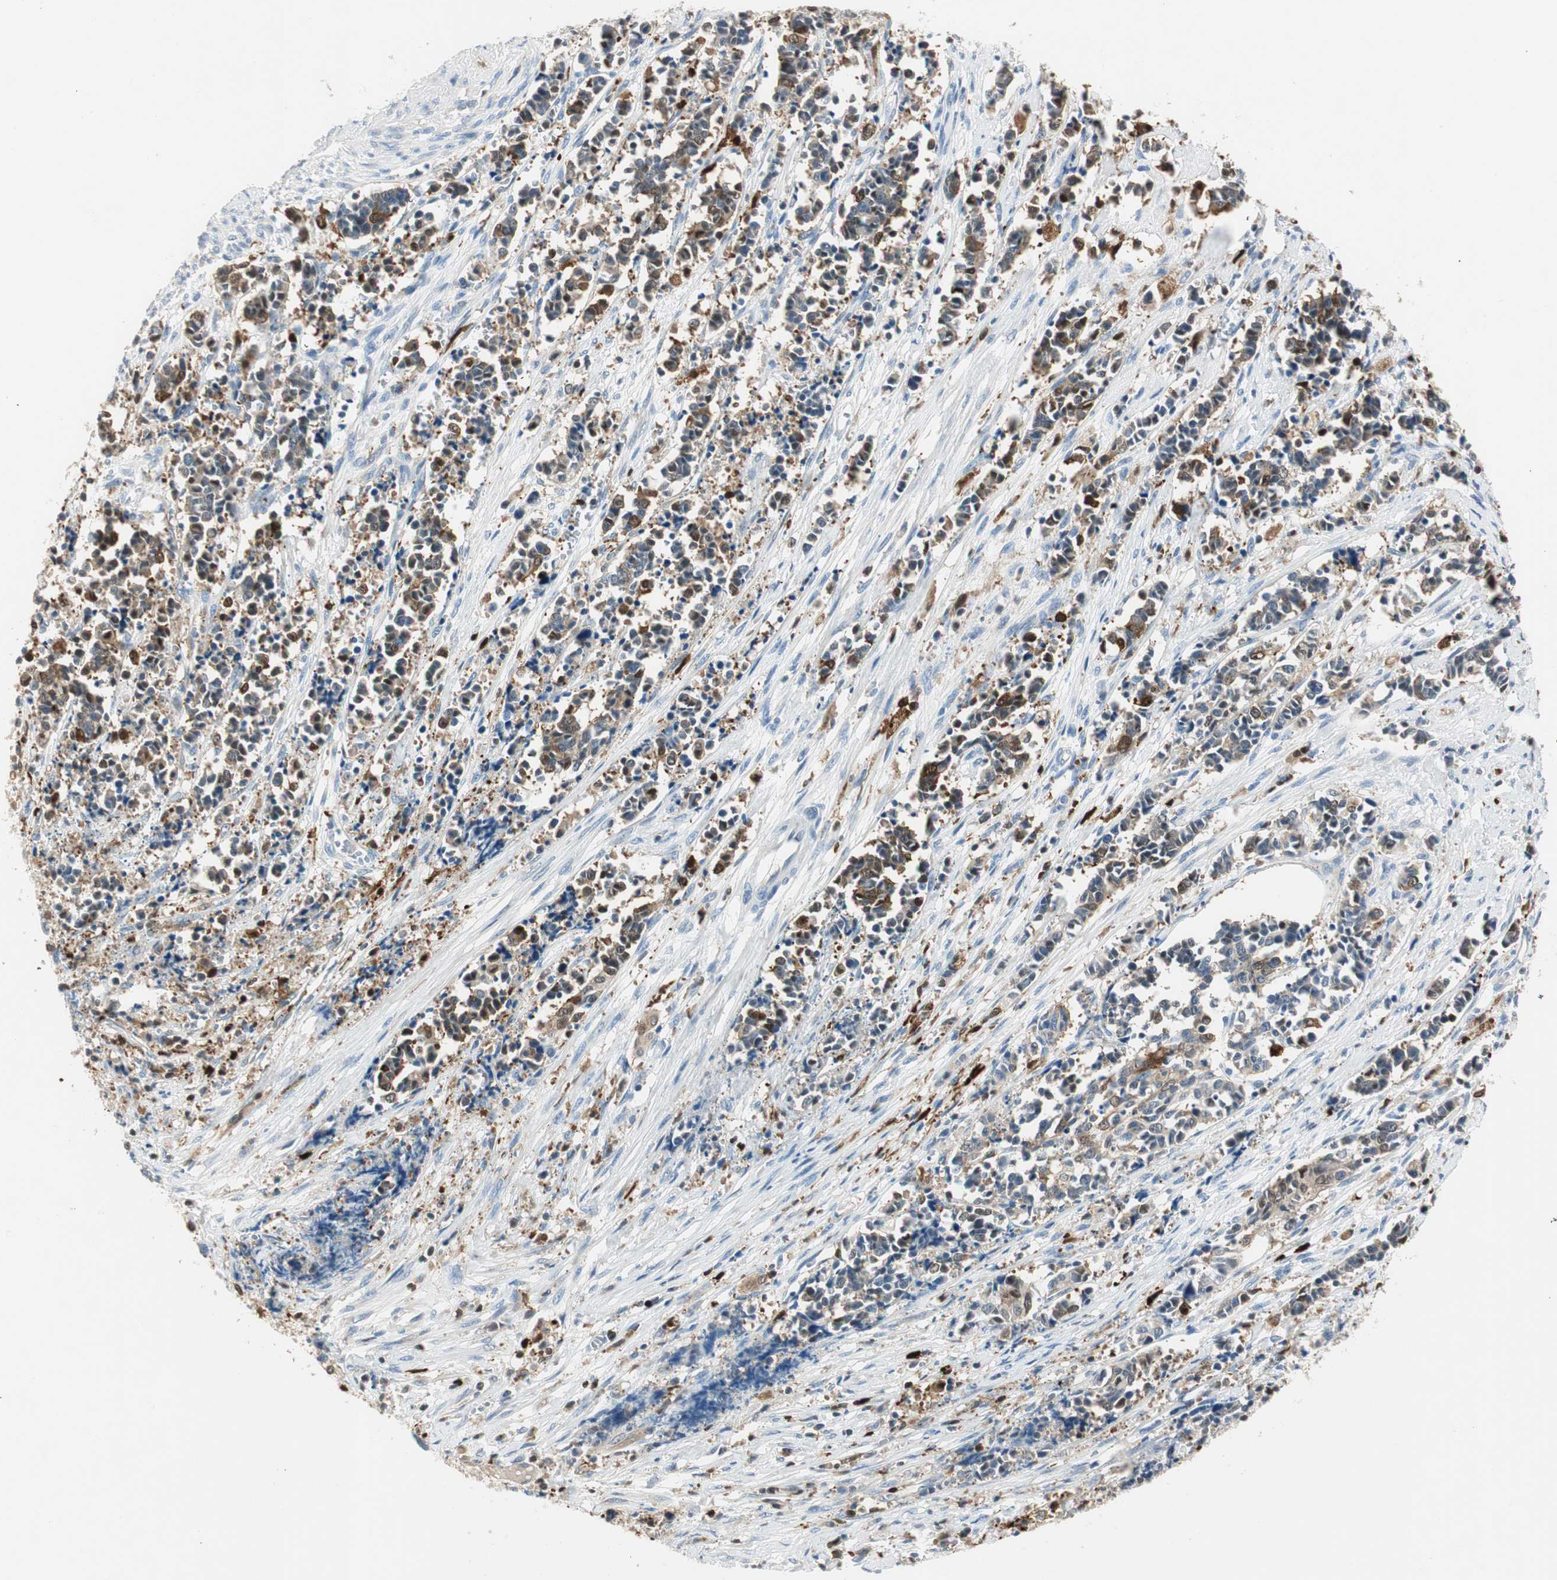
{"staining": {"intensity": "moderate", "quantity": "<25%", "location": "cytoplasmic/membranous"}, "tissue": "cervical cancer", "cell_type": "Tumor cells", "image_type": "cancer", "snomed": [{"axis": "morphology", "description": "Squamous cell carcinoma, NOS"}, {"axis": "topography", "description": "Cervix"}], "caption": "Brown immunohistochemical staining in human cervical squamous cell carcinoma exhibits moderate cytoplasmic/membranous staining in about <25% of tumor cells.", "gene": "COTL1", "patient": {"sex": "female", "age": 35}}